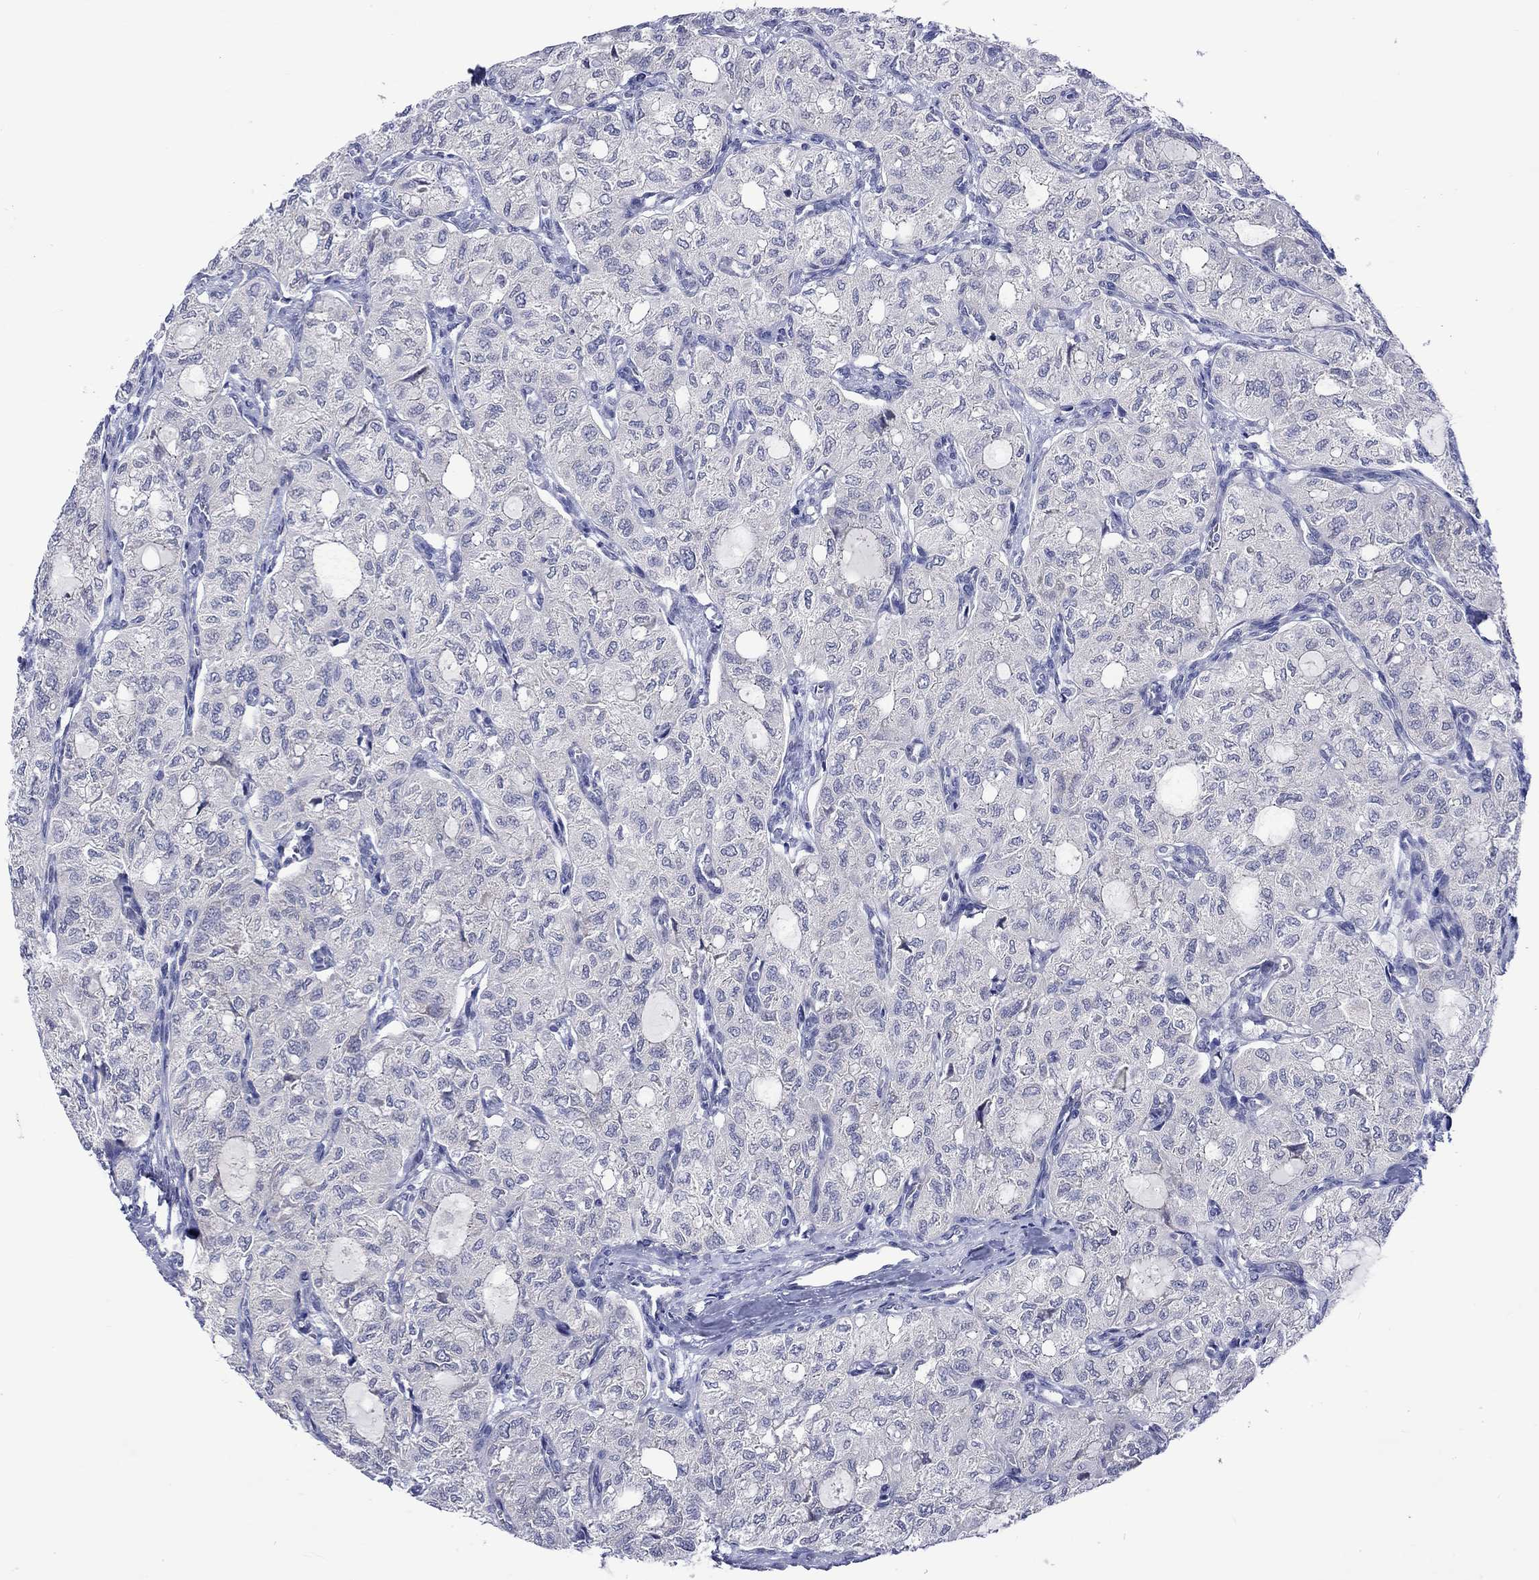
{"staining": {"intensity": "negative", "quantity": "none", "location": "none"}, "tissue": "thyroid cancer", "cell_type": "Tumor cells", "image_type": "cancer", "snomed": [{"axis": "morphology", "description": "Follicular adenoma carcinoma, NOS"}, {"axis": "topography", "description": "Thyroid gland"}], "caption": "Immunohistochemistry micrograph of human thyroid cancer stained for a protein (brown), which shows no expression in tumor cells.", "gene": "CERS1", "patient": {"sex": "male", "age": 75}}